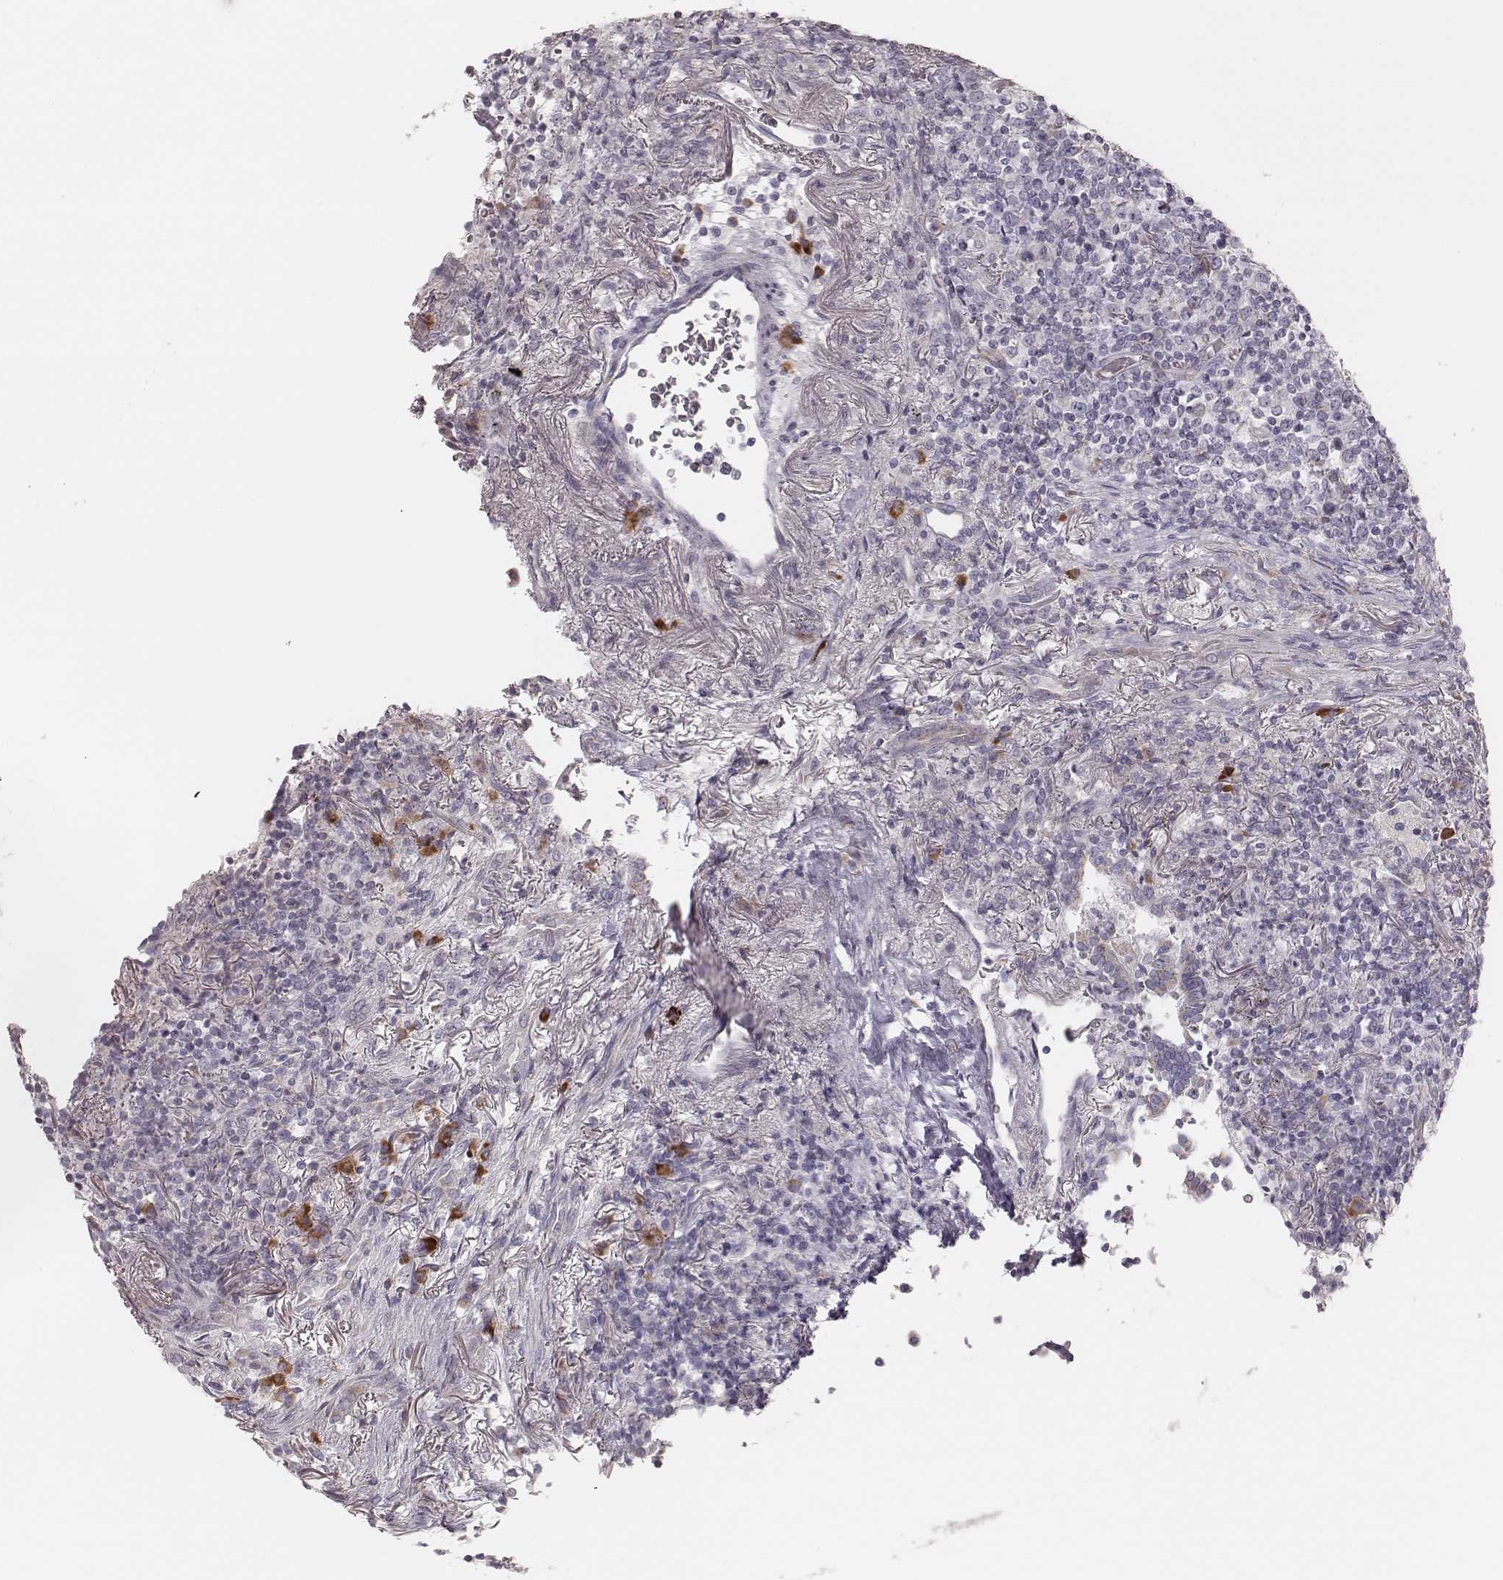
{"staining": {"intensity": "negative", "quantity": "none", "location": "none"}, "tissue": "lymphoma", "cell_type": "Tumor cells", "image_type": "cancer", "snomed": [{"axis": "morphology", "description": "Malignant lymphoma, non-Hodgkin's type, High grade"}, {"axis": "topography", "description": "Lung"}], "caption": "Photomicrograph shows no protein positivity in tumor cells of high-grade malignant lymphoma, non-Hodgkin's type tissue. (DAB (3,3'-diaminobenzidine) IHC visualized using brightfield microscopy, high magnification).", "gene": "KIF5C", "patient": {"sex": "male", "age": 79}}